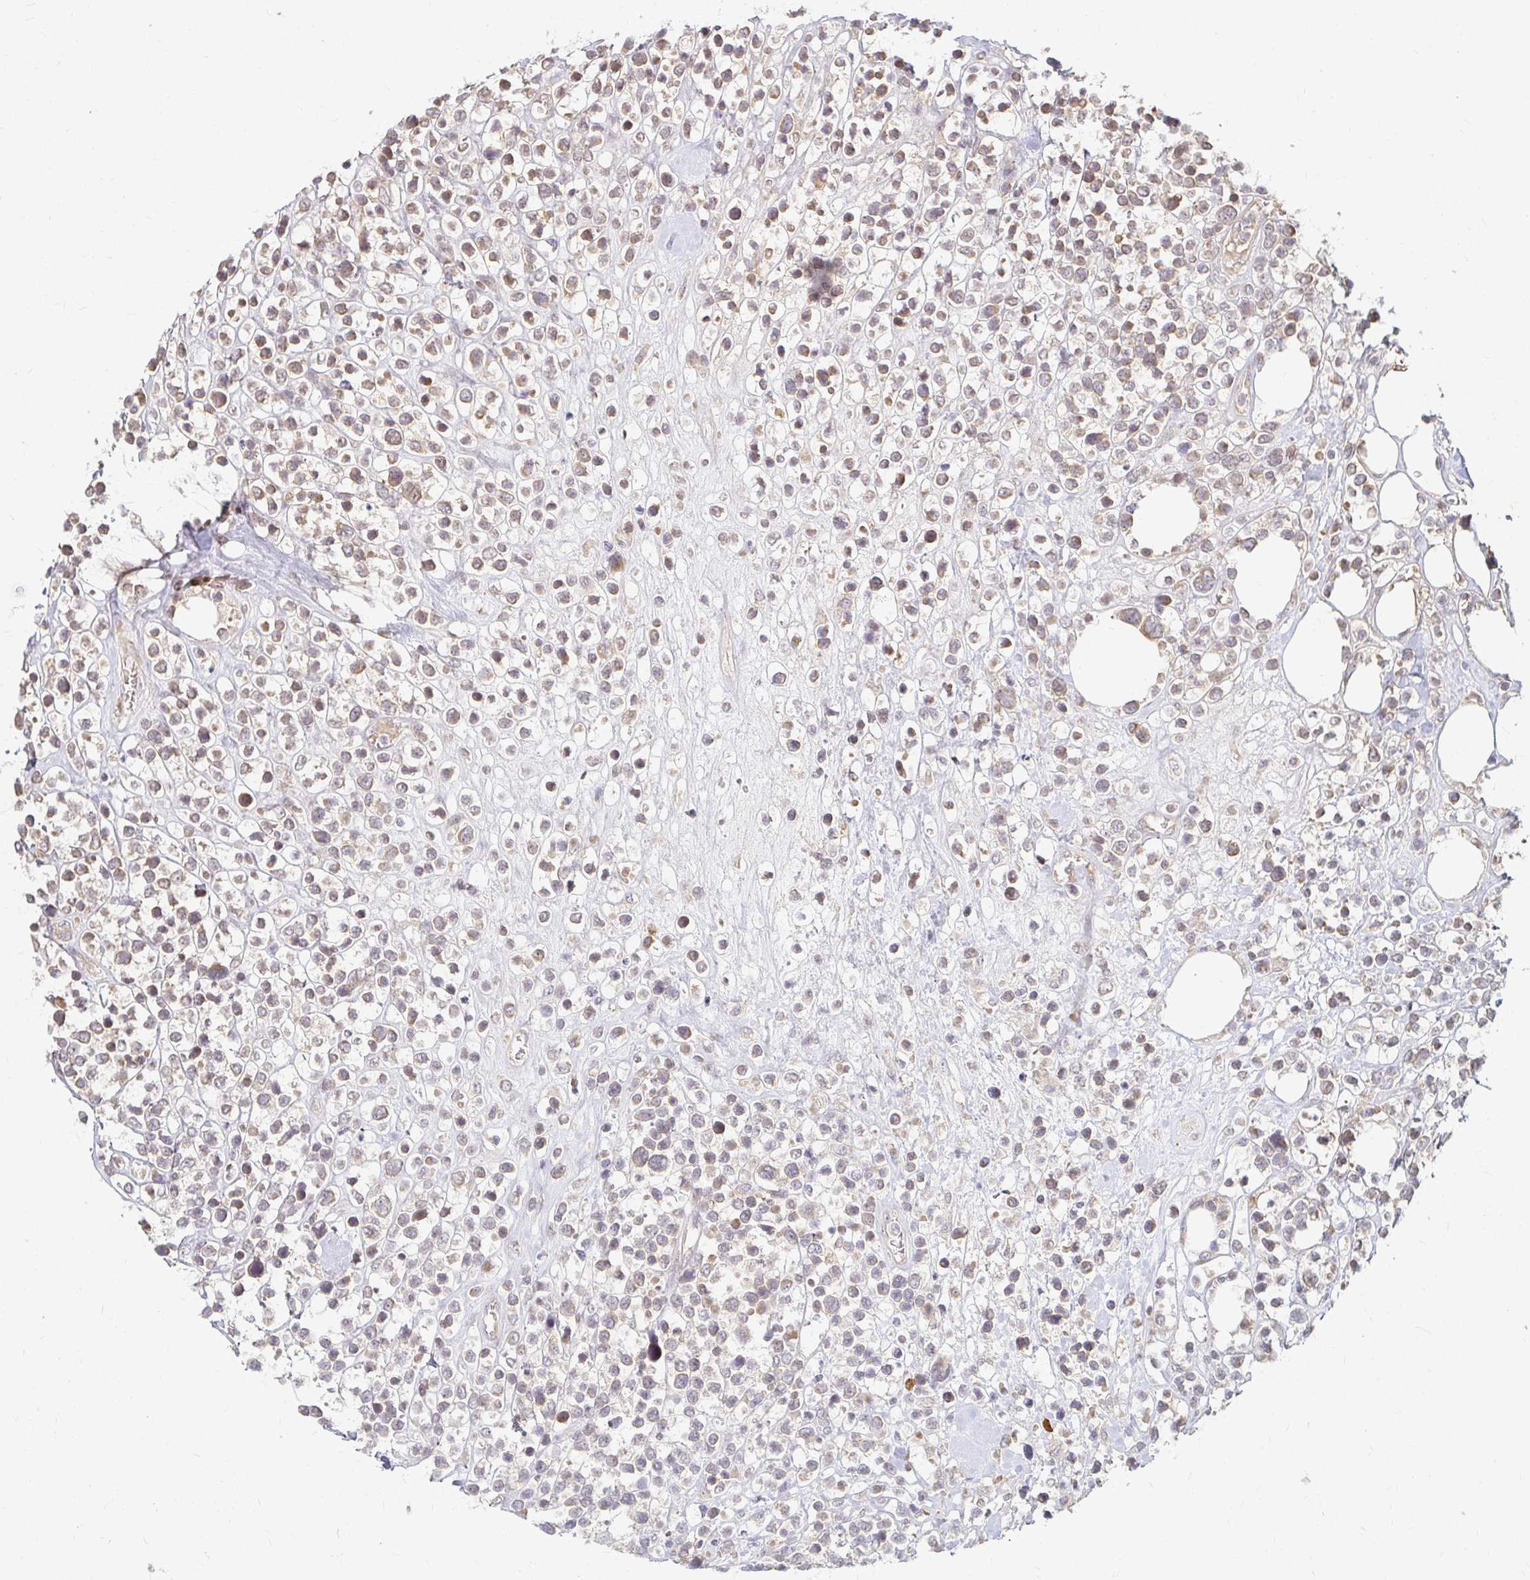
{"staining": {"intensity": "weak", "quantity": ">75%", "location": "cytoplasmic/membranous"}, "tissue": "lymphoma", "cell_type": "Tumor cells", "image_type": "cancer", "snomed": [{"axis": "morphology", "description": "Malignant lymphoma, non-Hodgkin's type, Low grade"}, {"axis": "topography", "description": "Lymph node"}], "caption": "Immunohistochemical staining of human malignant lymphoma, non-Hodgkin's type (low-grade) demonstrates weak cytoplasmic/membranous protein positivity in approximately >75% of tumor cells. The staining is performed using DAB (3,3'-diaminobenzidine) brown chromogen to label protein expression. The nuclei are counter-stained blue using hematoxylin.", "gene": "CAST", "patient": {"sex": "male", "age": 60}}